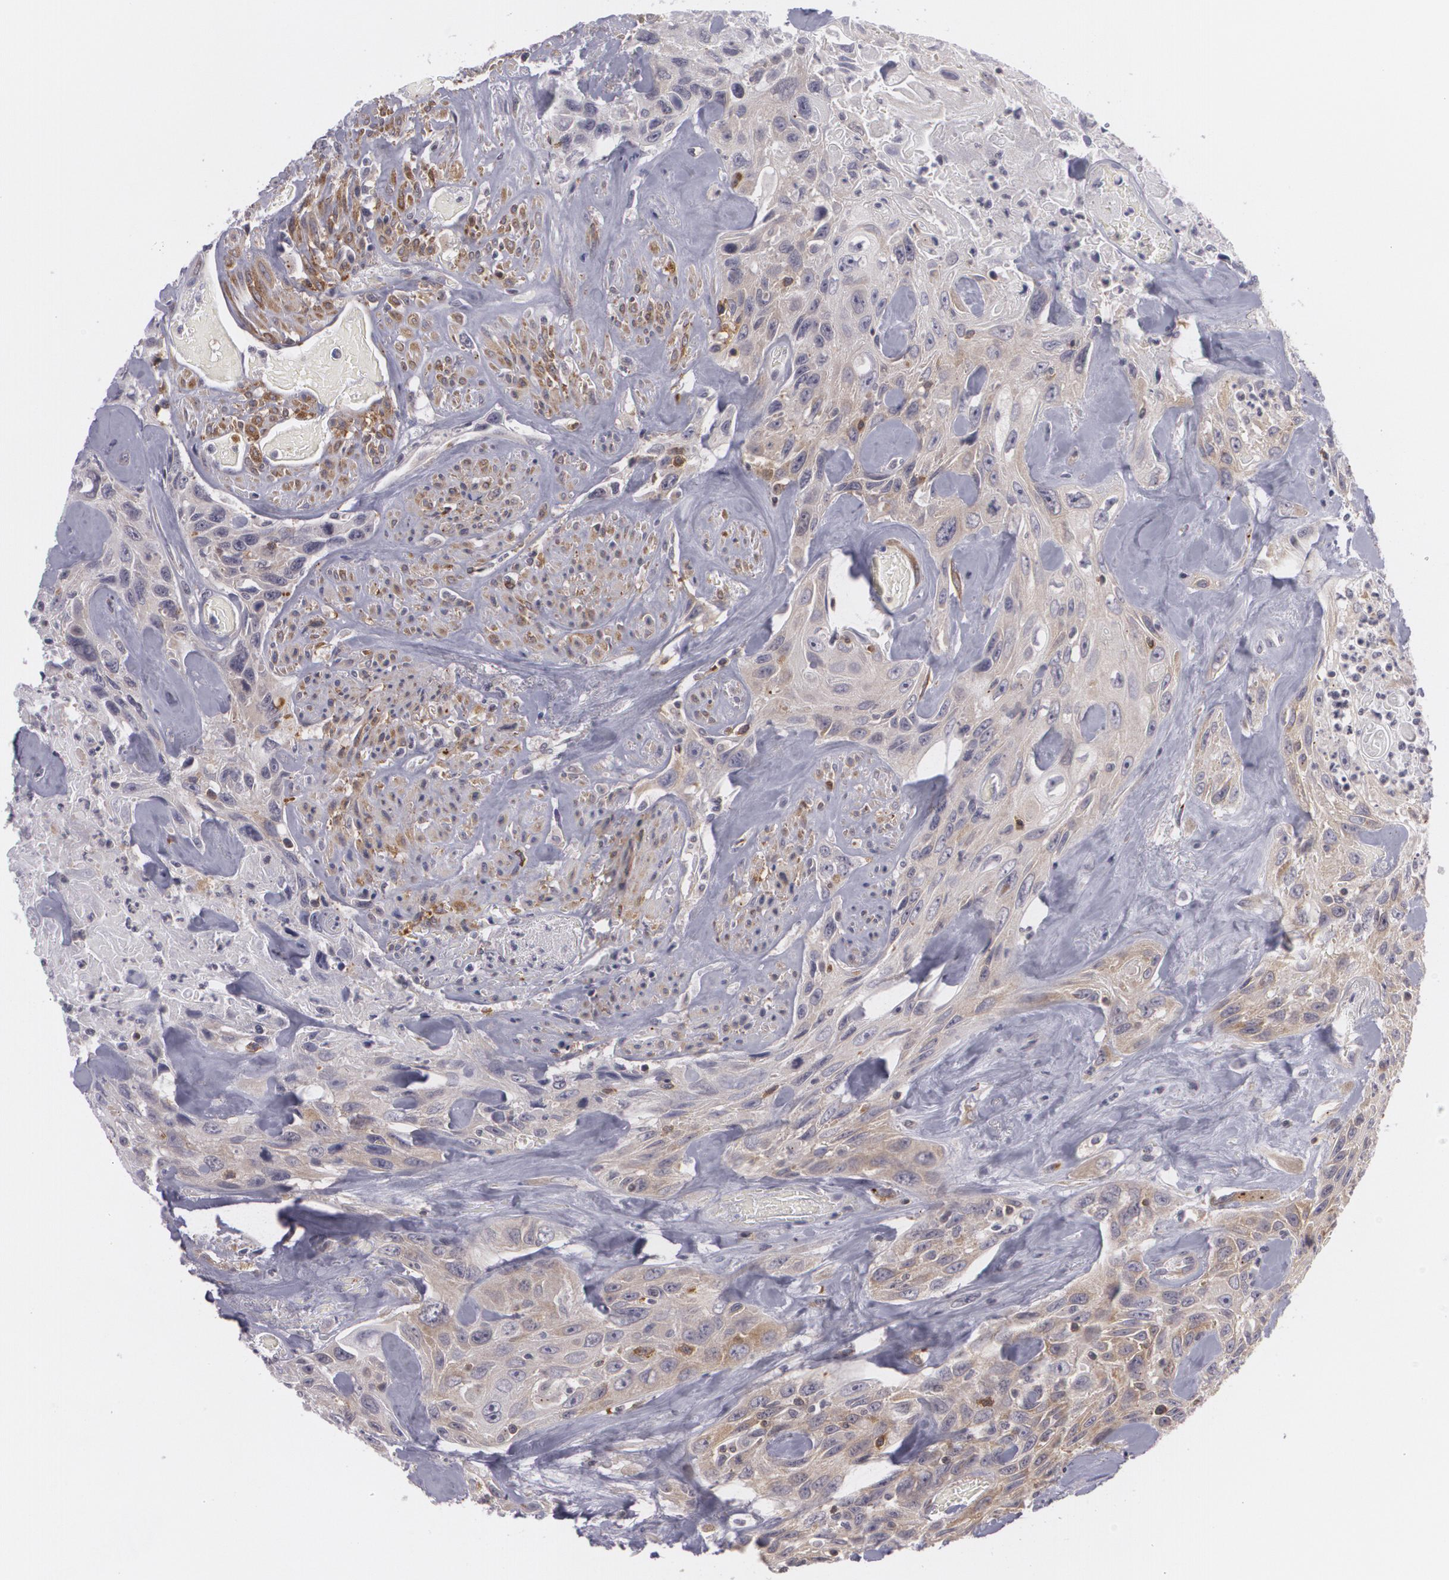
{"staining": {"intensity": "weak", "quantity": ">75%", "location": "cytoplasmic/membranous"}, "tissue": "urothelial cancer", "cell_type": "Tumor cells", "image_type": "cancer", "snomed": [{"axis": "morphology", "description": "Urothelial carcinoma, High grade"}, {"axis": "topography", "description": "Urinary bladder"}], "caption": "High-grade urothelial carcinoma stained with immunohistochemistry (IHC) shows weak cytoplasmic/membranous expression in approximately >75% of tumor cells. Nuclei are stained in blue.", "gene": "BIN1", "patient": {"sex": "female", "age": 84}}